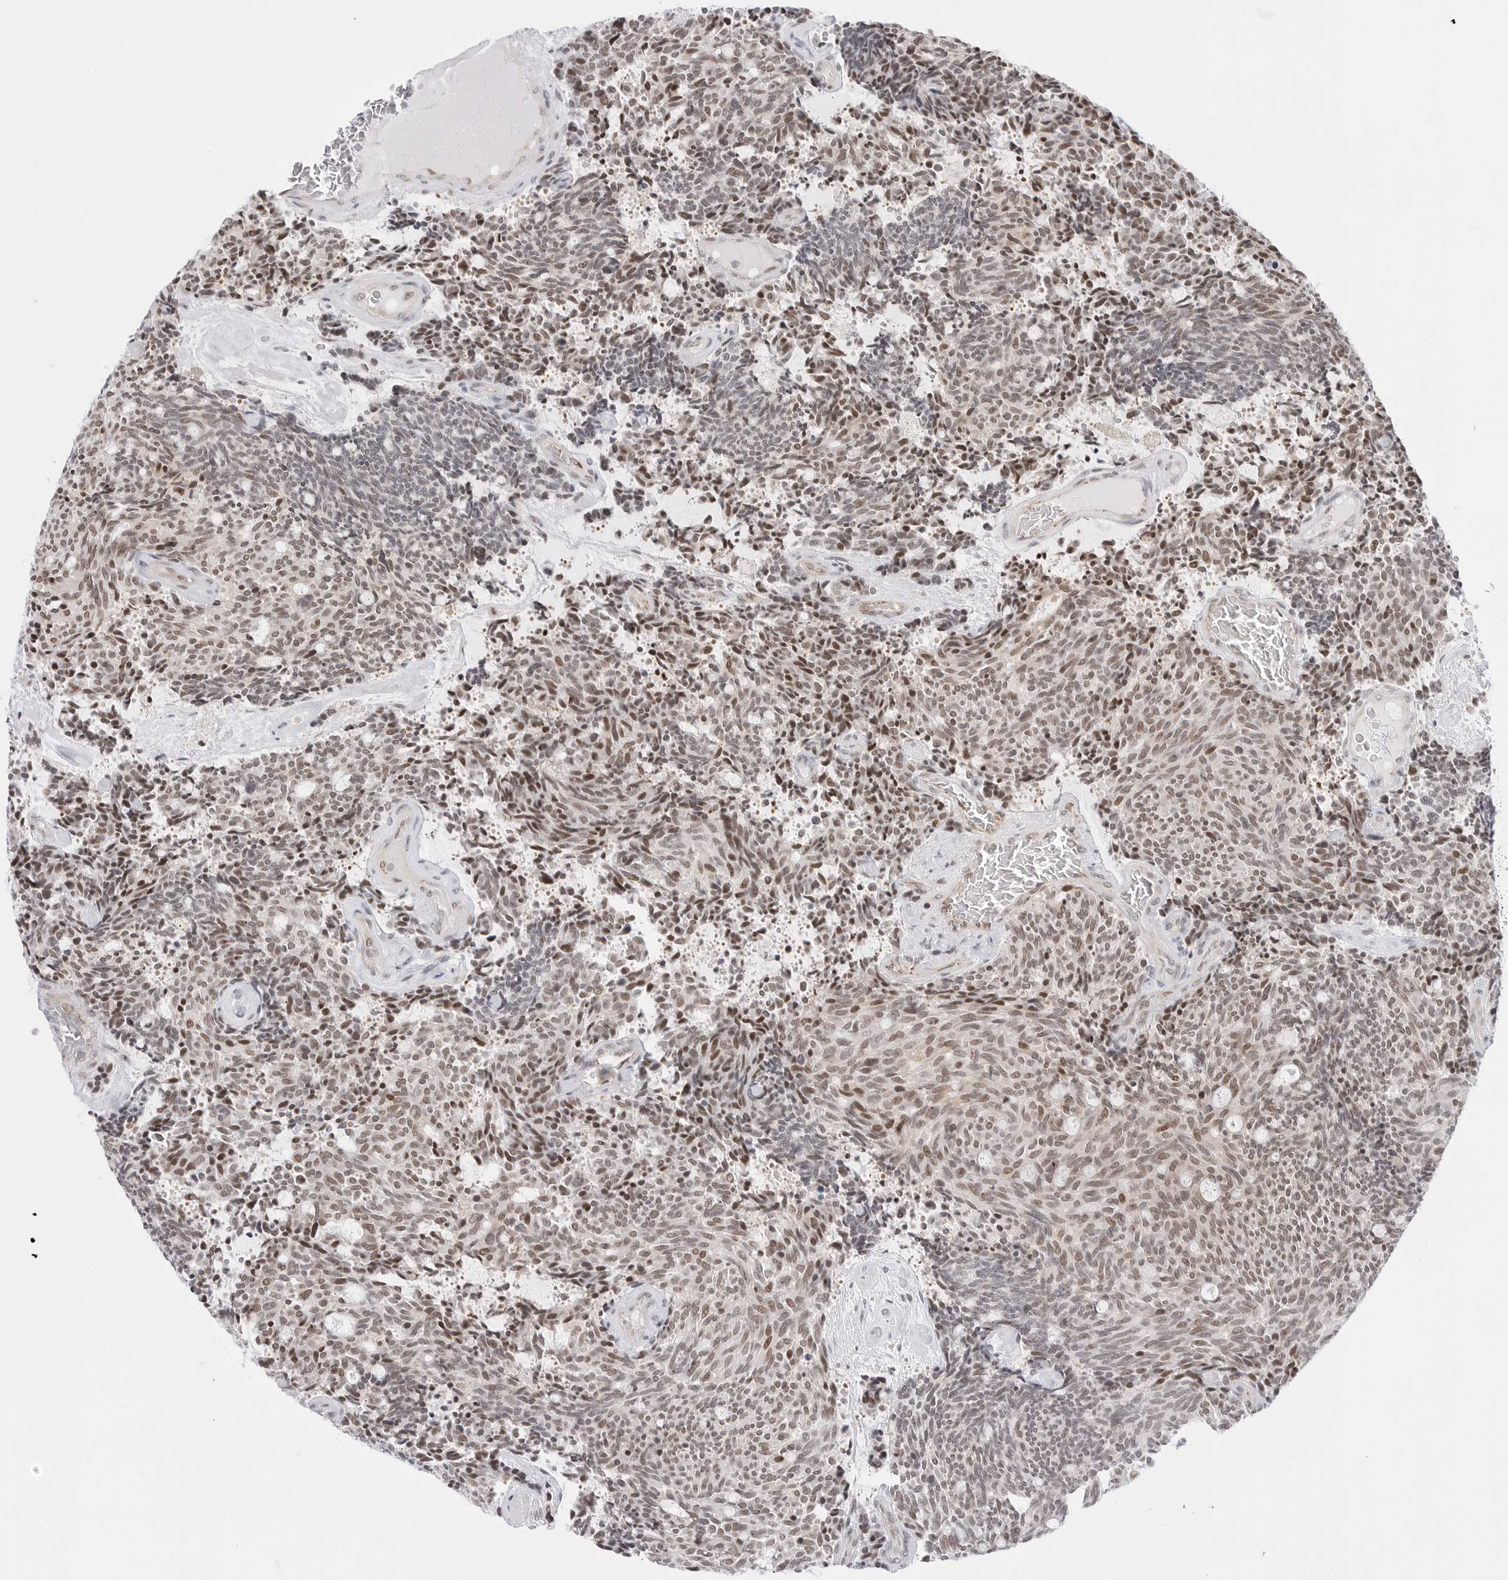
{"staining": {"intensity": "moderate", "quantity": ">75%", "location": "cytoplasmic/membranous,nuclear"}, "tissue": "carcinoid", "cell_type": "Tumor cells", "image_type": "cancer", "snomed": [{"axis": "morphology", "description": "Carcinoid, malignant, NOS"}, {"axis": "topography", "description": "Pancreas"}], "caption": "High-magnification brightfield microscopy of carcinoid stained with DAB (3,3'-diaminobenzidine) (brown) and counterstained with hematoxylin (blue). tumor cells exhibit moderate cytoplasmic/membranous and nuclear staining is seen in about>75% of cells. (brown staining indicates protein expression, while blue staining denotes nuclei).", "gene": "C1orf162", "patient": {"sex": "female", "age": 54}}